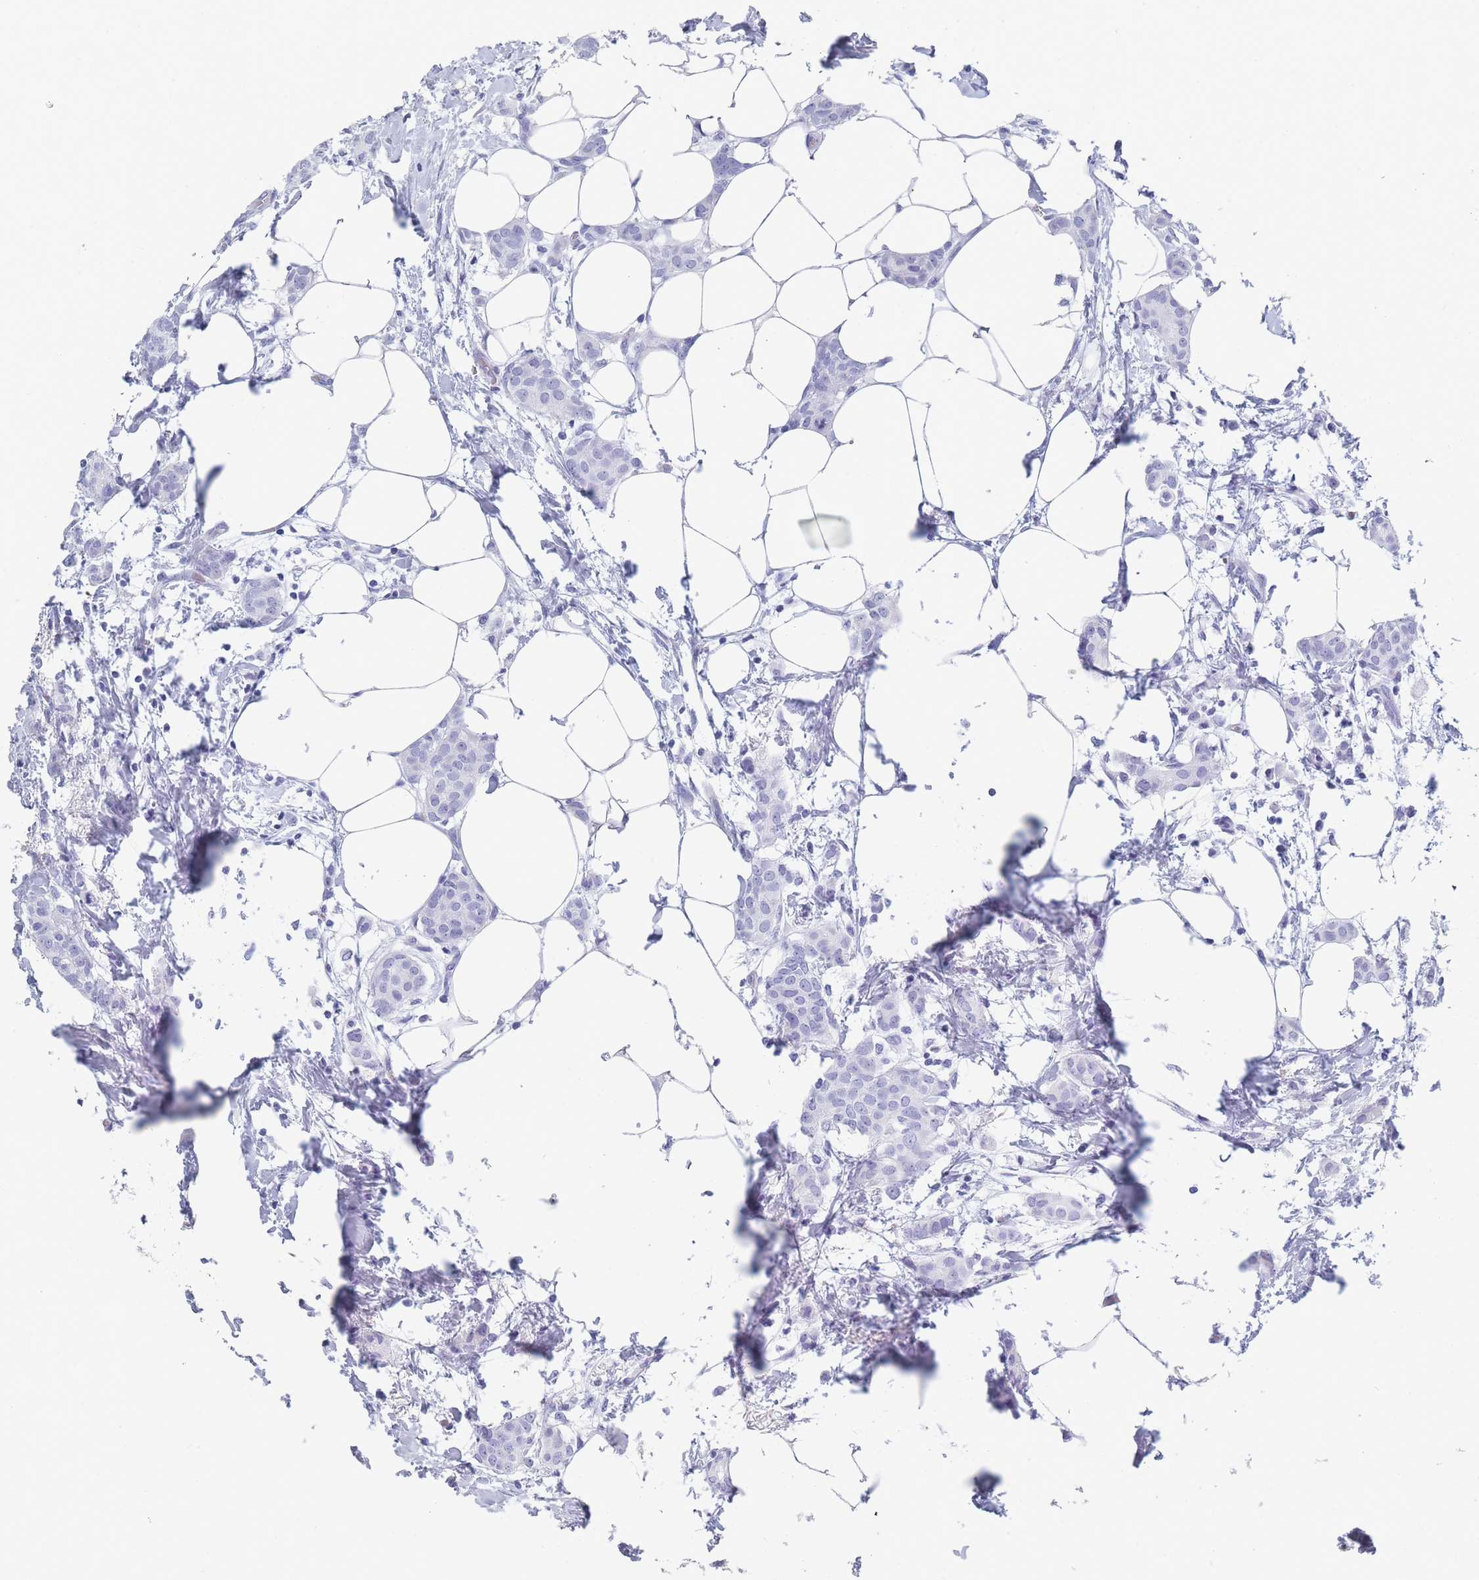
{"staining": {"intensity": "negative", "quantity": "none", "location": "none"}, "tissue": "breast cancer", "cell_type": "Tumor cells", "image_type": "cancer", "snomed": [{"axis": "morphology", "description": "Duct carcinoma"}, {"axis": "topography", "description": "Breast"}], "caption": "Tumor cells show no significant protein positivity in breast intraductal carcinoma.", "gene": "OR5D16", "patient": {"sex": "female", "age": 72}}